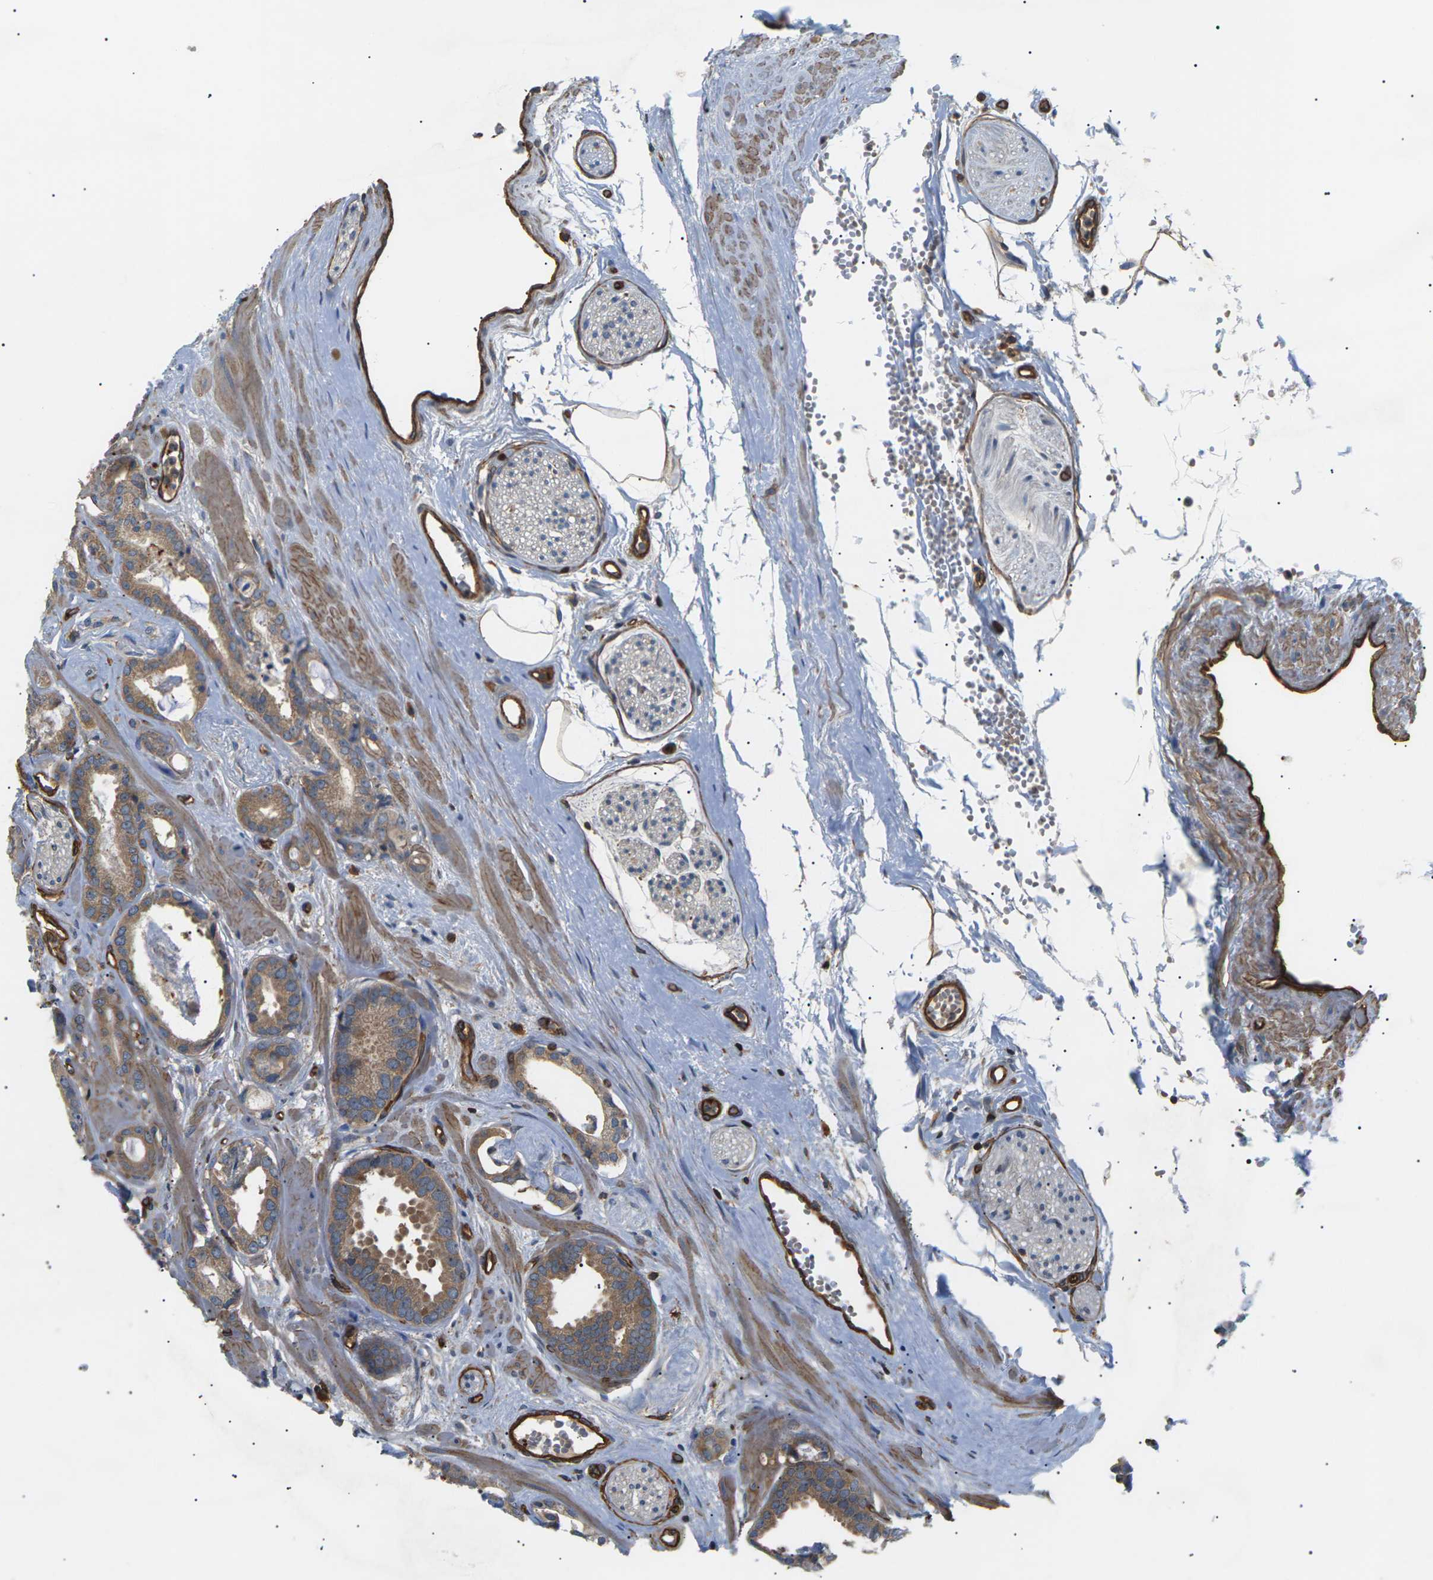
{"staining": {"intensity": "moderate", "quantity": ">75%", "location": "cytoplasmic/membranous"}, "tissue": "prostate cancer", "cell_type": "Tumor cells", "image_type": "cancer", "snomed": [{"axis": "morphology", "description": "Adenocarcinoma, Low grade"}, {"axis": "topography", "description": "Prostate"}], "caption": "IHC of human prostate low-grade adenocarcinoma reveals medium levels of moderate cytoplasmic/membranous positivity in approximately >75% of tumor cells. (DAB (3,3'-diaminobenzidine) IHC with brightfield microscopy, high magnification).", "gene": "TMTC4", "patient": {"sex": "male", "age": 53}}